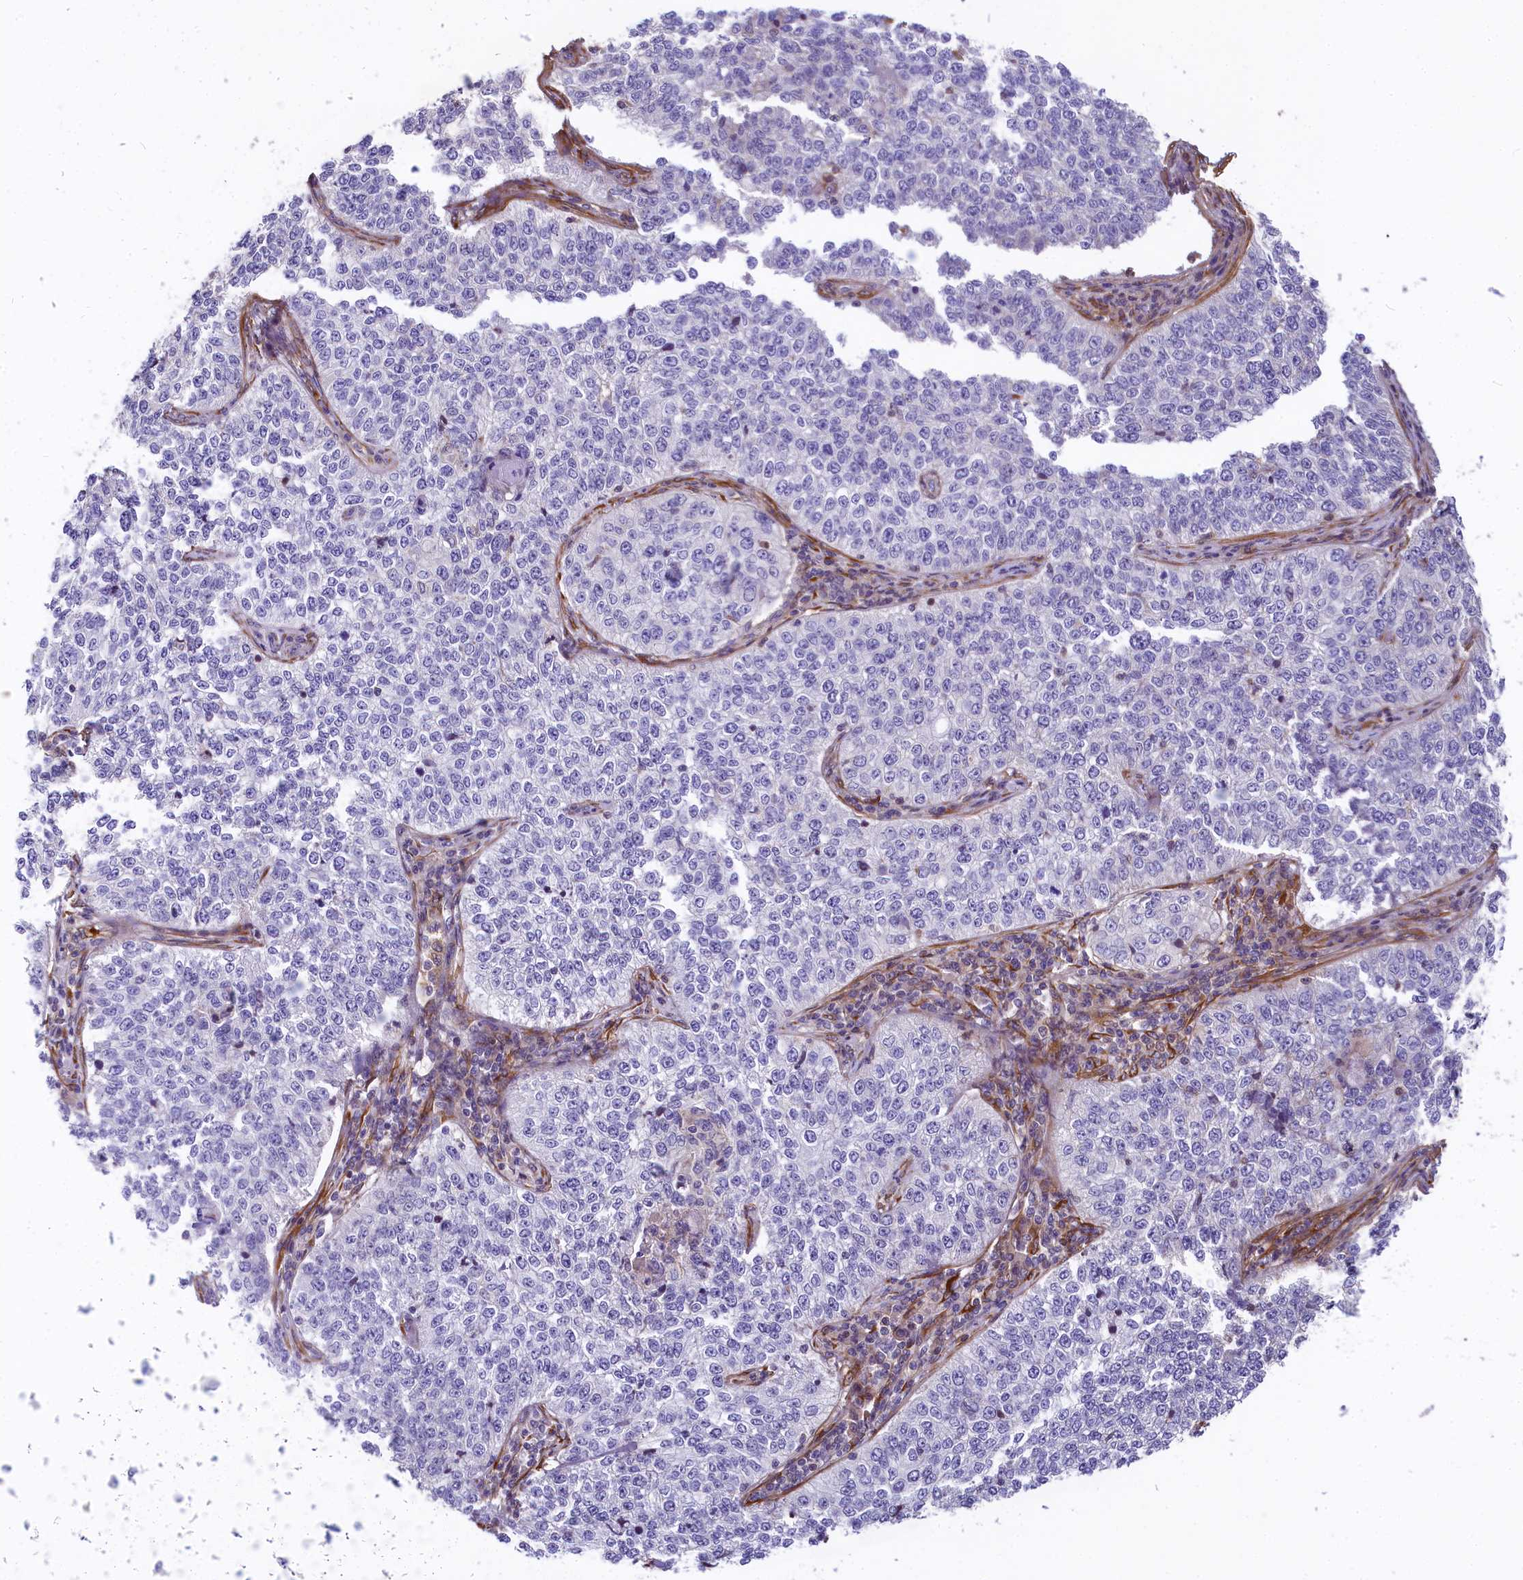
{"staining": {"intensity": "negative", "quantity": "none", "location": "none"}, "tissue": "cervical cancer", "cell_type": "Tumor cells", "image_type": "cancer", "snomed": [{"axis": "morphology", "description": "Squamous cell carcinoma, NOS"}, {"axis": "topography", "description": "Cervix"}], "caption": "A photomicrograph of human cervical cancer is negative for staining in tumor cells.", "gene": "FCHSD2", "patient": {"sex": "female", "age": 35}}